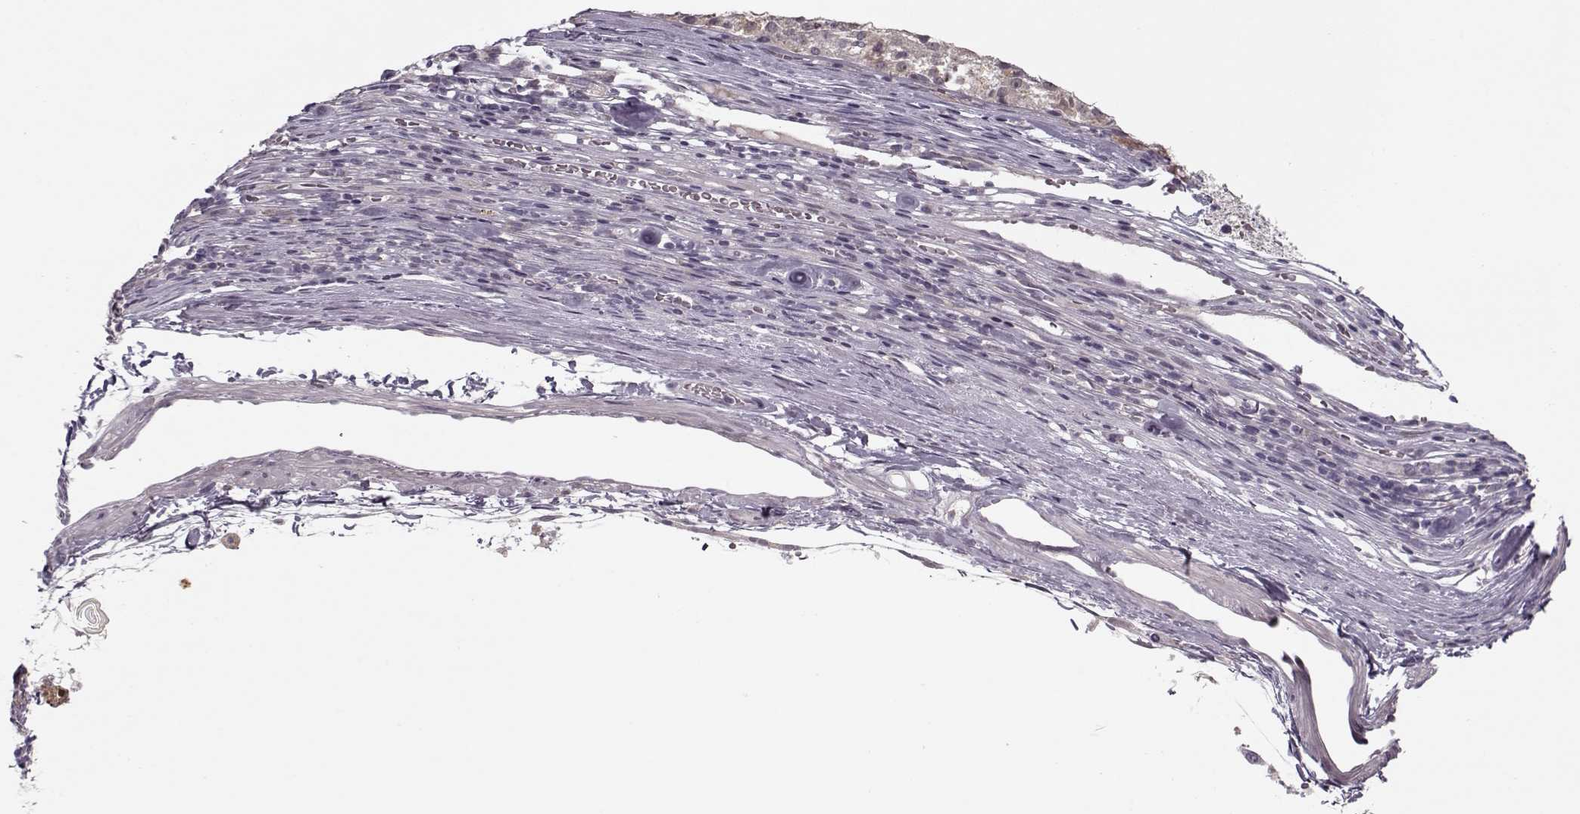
{"staining": {"intensity": "negative", "quantity": "none", "location": "none"}, "tissue": "melanoma", "cell_type": "Tumor cells", "image_type": "cancer", "snomed": [{"axis": "morphology", "description": "Malignant melanoma, Metastatic site"}, {"axis": "topography", "description": "Lymph node"}], "caption": "Immunohistochemical staining of malignant melanoma (metastatic site) demonstrates no significant expression in tumor cells.", "gene": "DNAI3", "patient": {"sex": "female", "age": 64}}